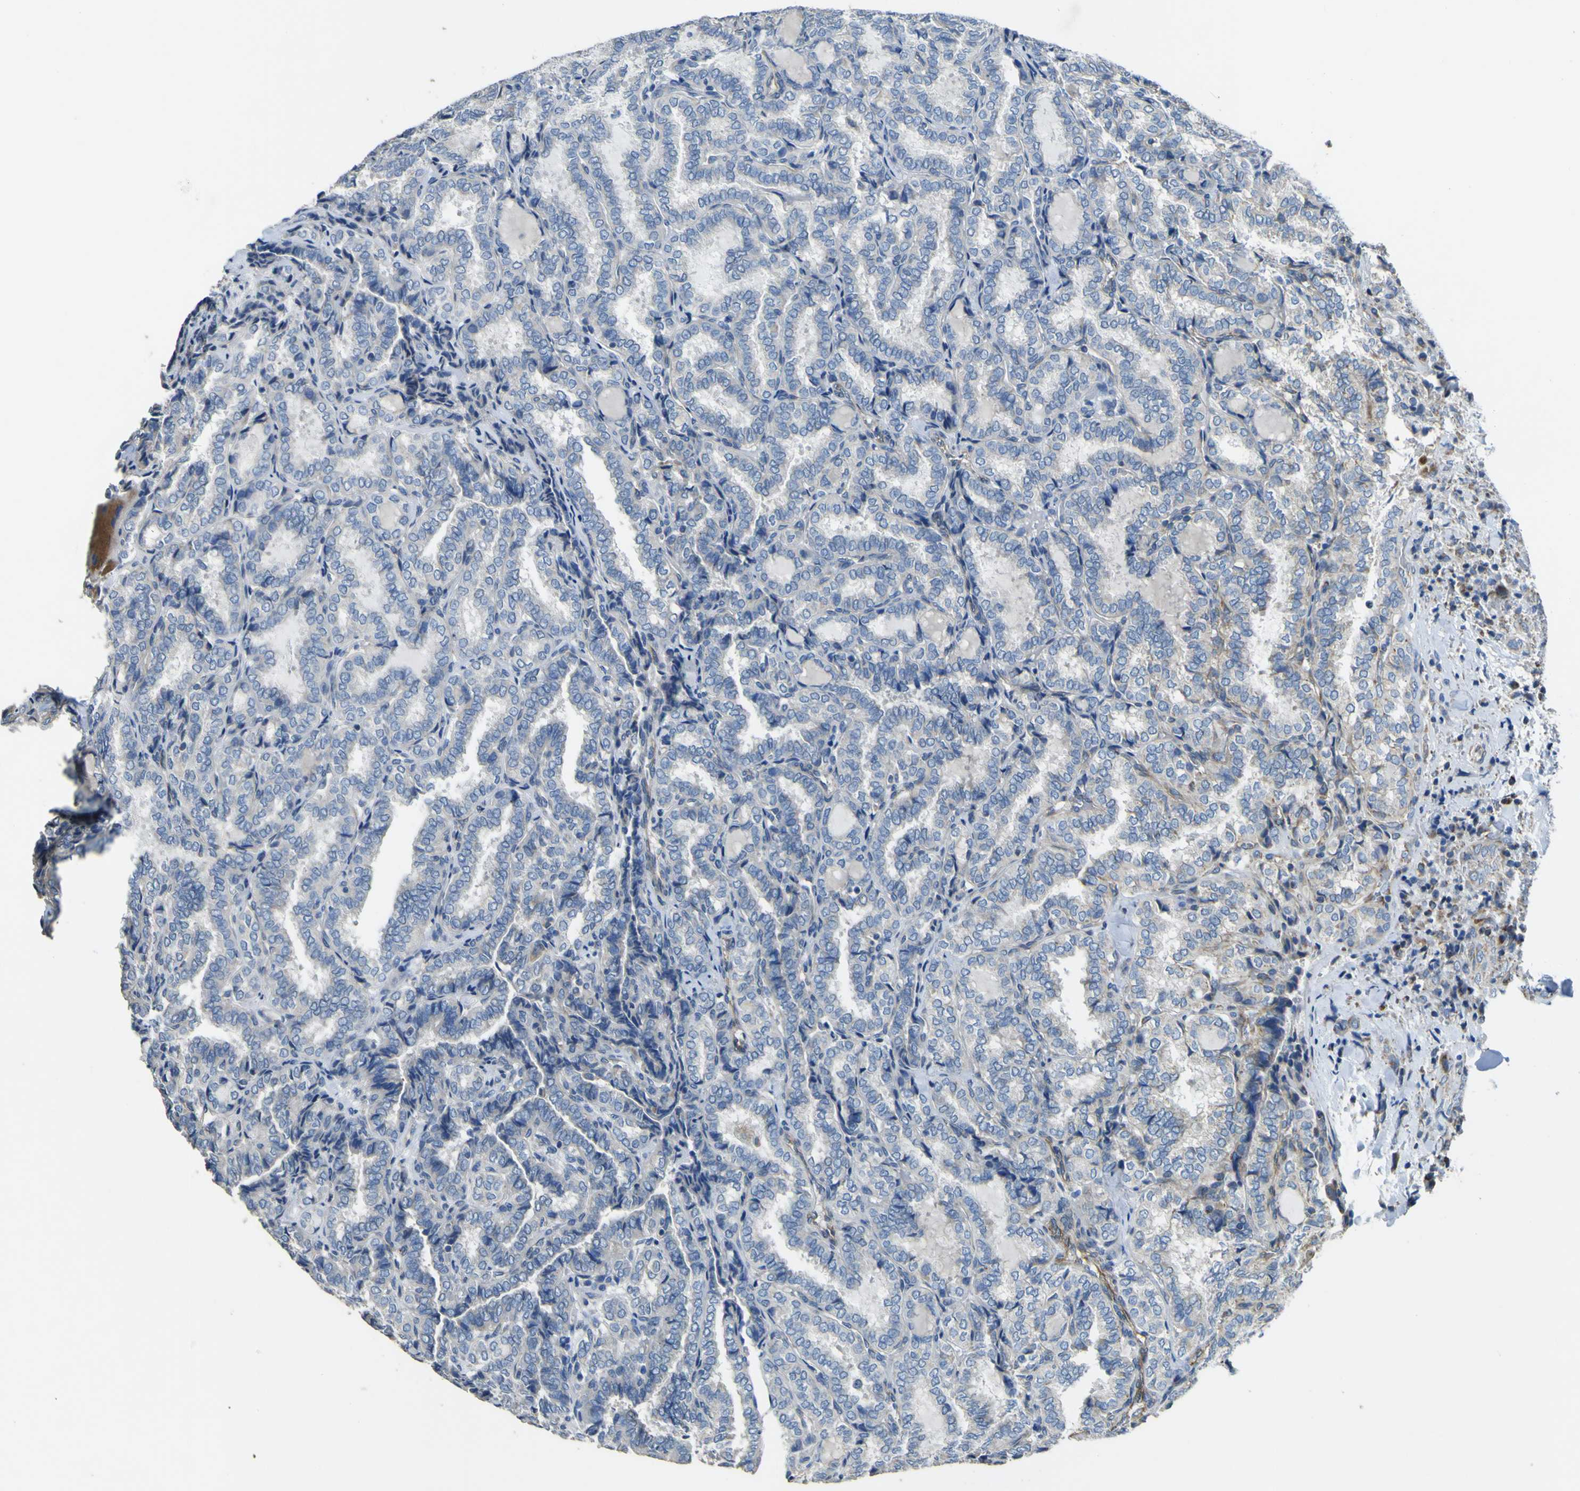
{"staining": {"intensity": "negative", "quantity": "none", "location": "none"}, "tissue": "thyroid cancer", "cell_type": "Tumor cells", "image_type": "cancer", "snomed": [{"axis": "morphology", "description": "Normal tissue, NOS"}, {"axis": "morphology", "description": "Papillary adenocarcinoma, NOS"}, {"axis": "topography", "description": "Thyroid gland"}], "caption": "A micrograph of human thyroid papillary adenocarcinoma is negative for staining in tumor cells.", "gene": "ALDH18A1", "patient": {"sex": "female", "age": 30}}